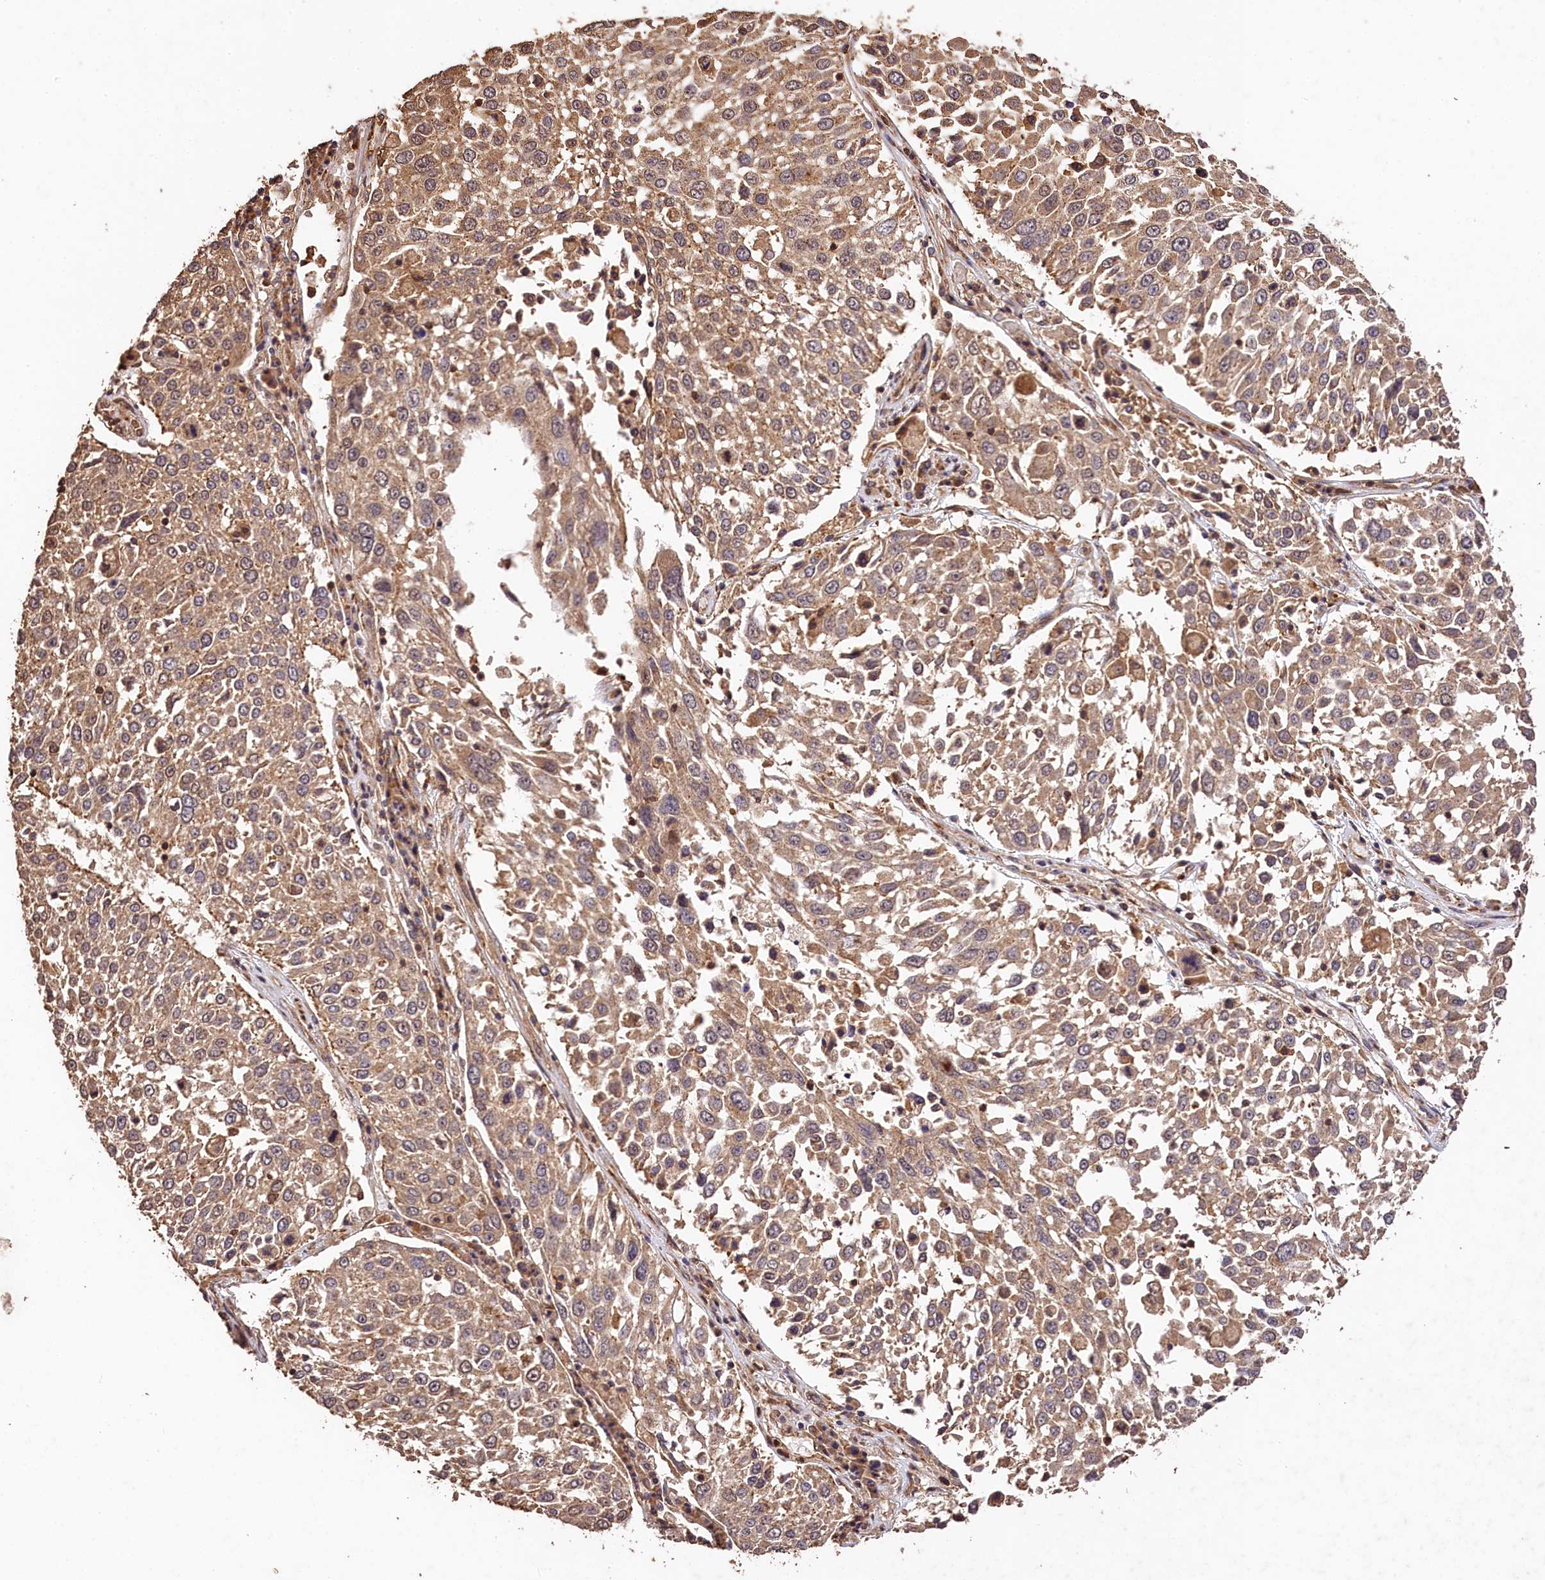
{"staining": {"intensity": "weak", "quantity": ">75%", "location": "cytoplasmic/membranous"}, "tissue": "lung cancer", "cell_type": "Tumor cells", "image_type": "cancer", "snomed": [{"axis": "morphology", "description": "Squamous cell carcinoma, NOS"}, {"axis": "topography", "description": "Lung"}], "caption": "Immunohistochemistry (IHC) of lung cancer demonstrates low levels of weak cytoplasmic/membranous staining in about >75% of tumor cells. The staining was performed using DAB, with brown indicating positive protein expression. Nuclei are stained blue with hematoxylin.", "gene": "KPTN", "patient": {"sex": "male", "age": 65}}